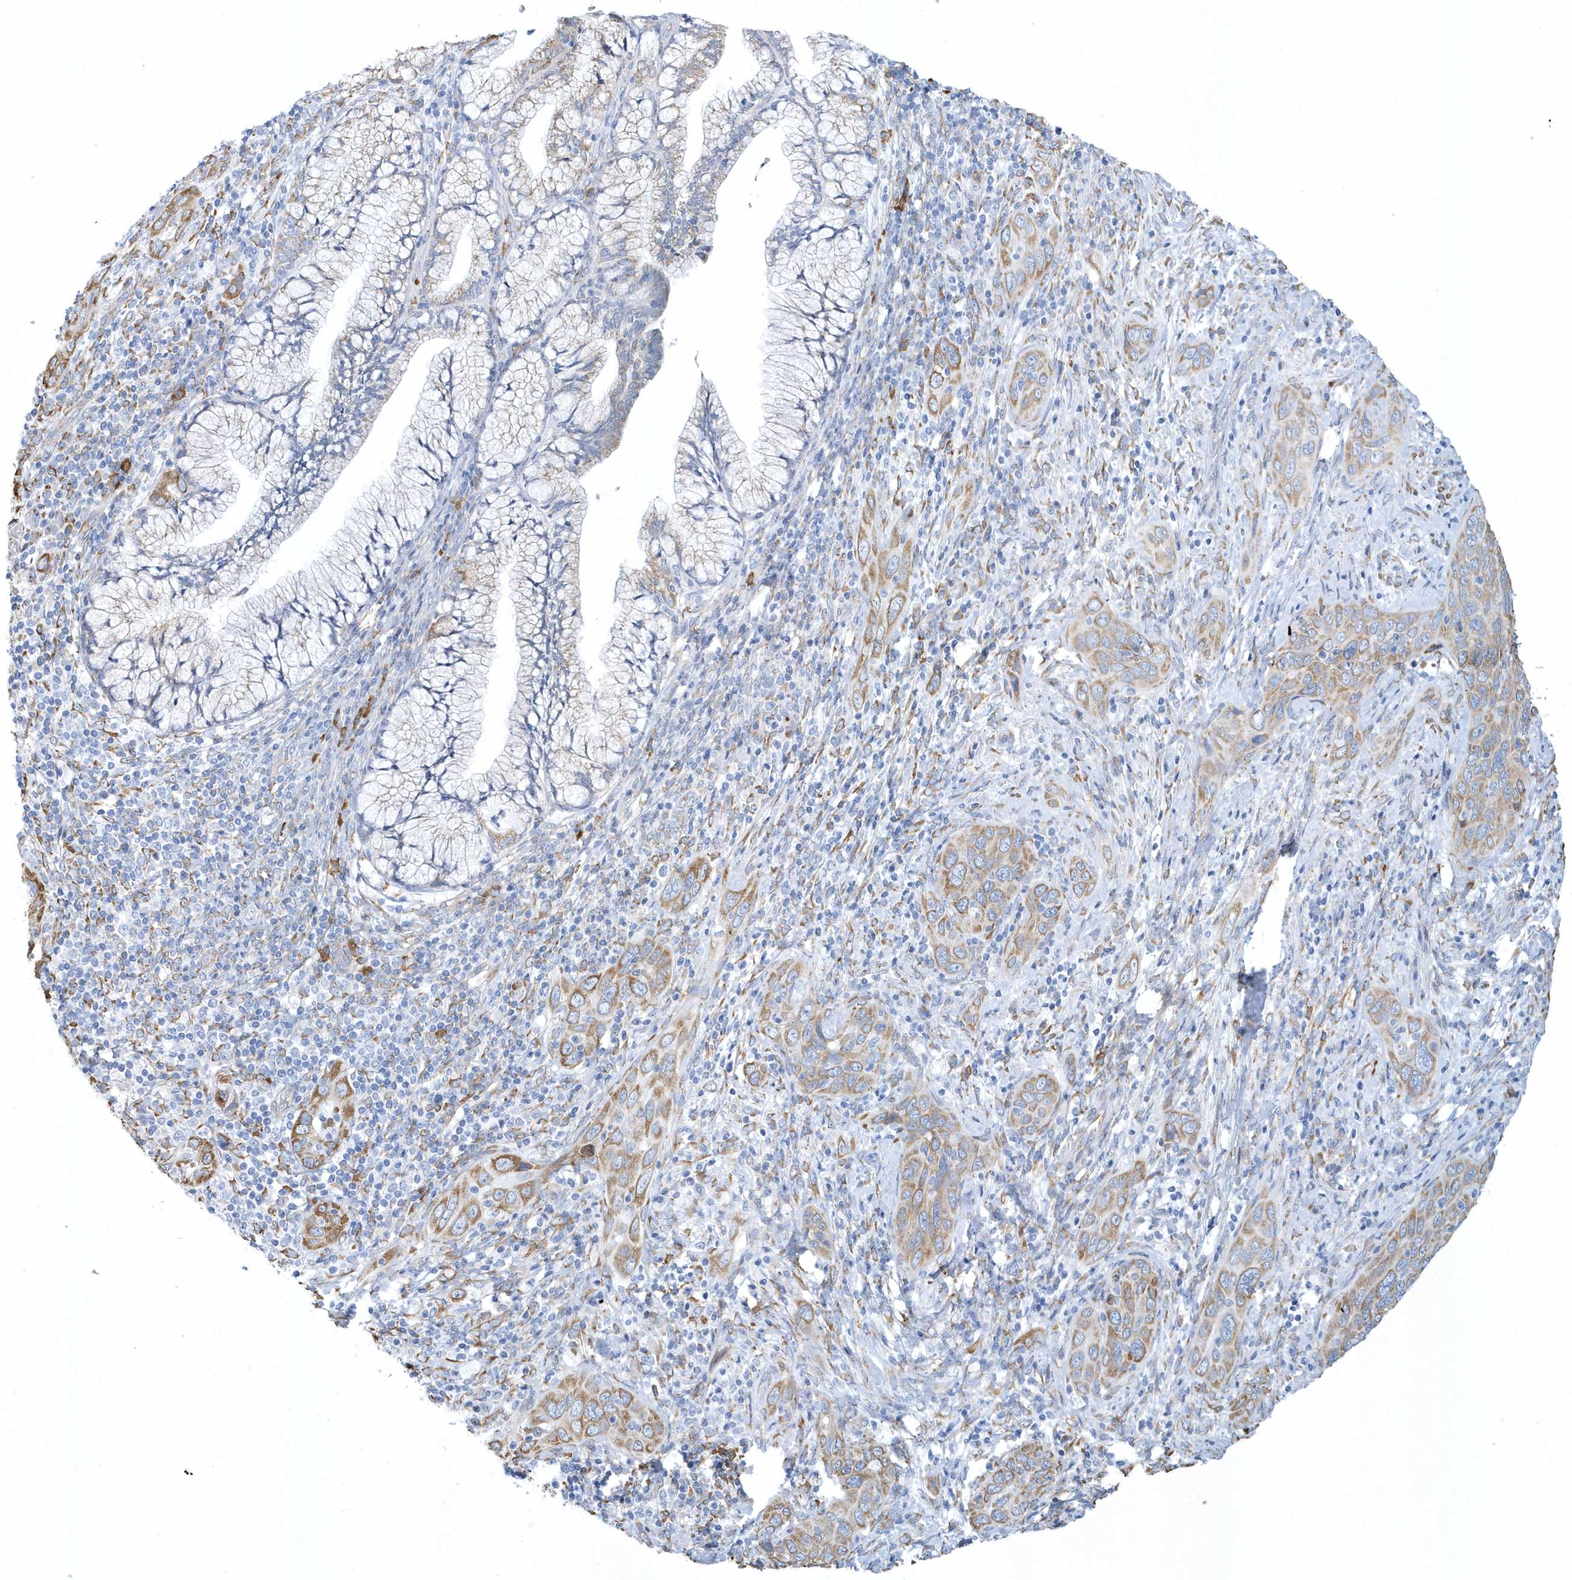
{"staining": {"intensity": "moderate", "quantity": ">75%", "location": "cytoplasmic/membranous"}, "tissue": "cervical cancer", "cell_type": "Tumor cells", "image_type": "cancer", "snomed": [{"axis": "morphology", "description": "Squamous cell carcinoma, NOS"}, {"axis": "topography", "description": "Cervix"}], "caption": "IHC (DAB (3,3'-diaminobenzidine)) staining of human cervical squamous cell carcinoma displays moderate cytoplasmic/membranous protein positivity in about >75% of tumor cells.", "gene": "DCAF1", "patient": {"sex": "female", "age": 60}}